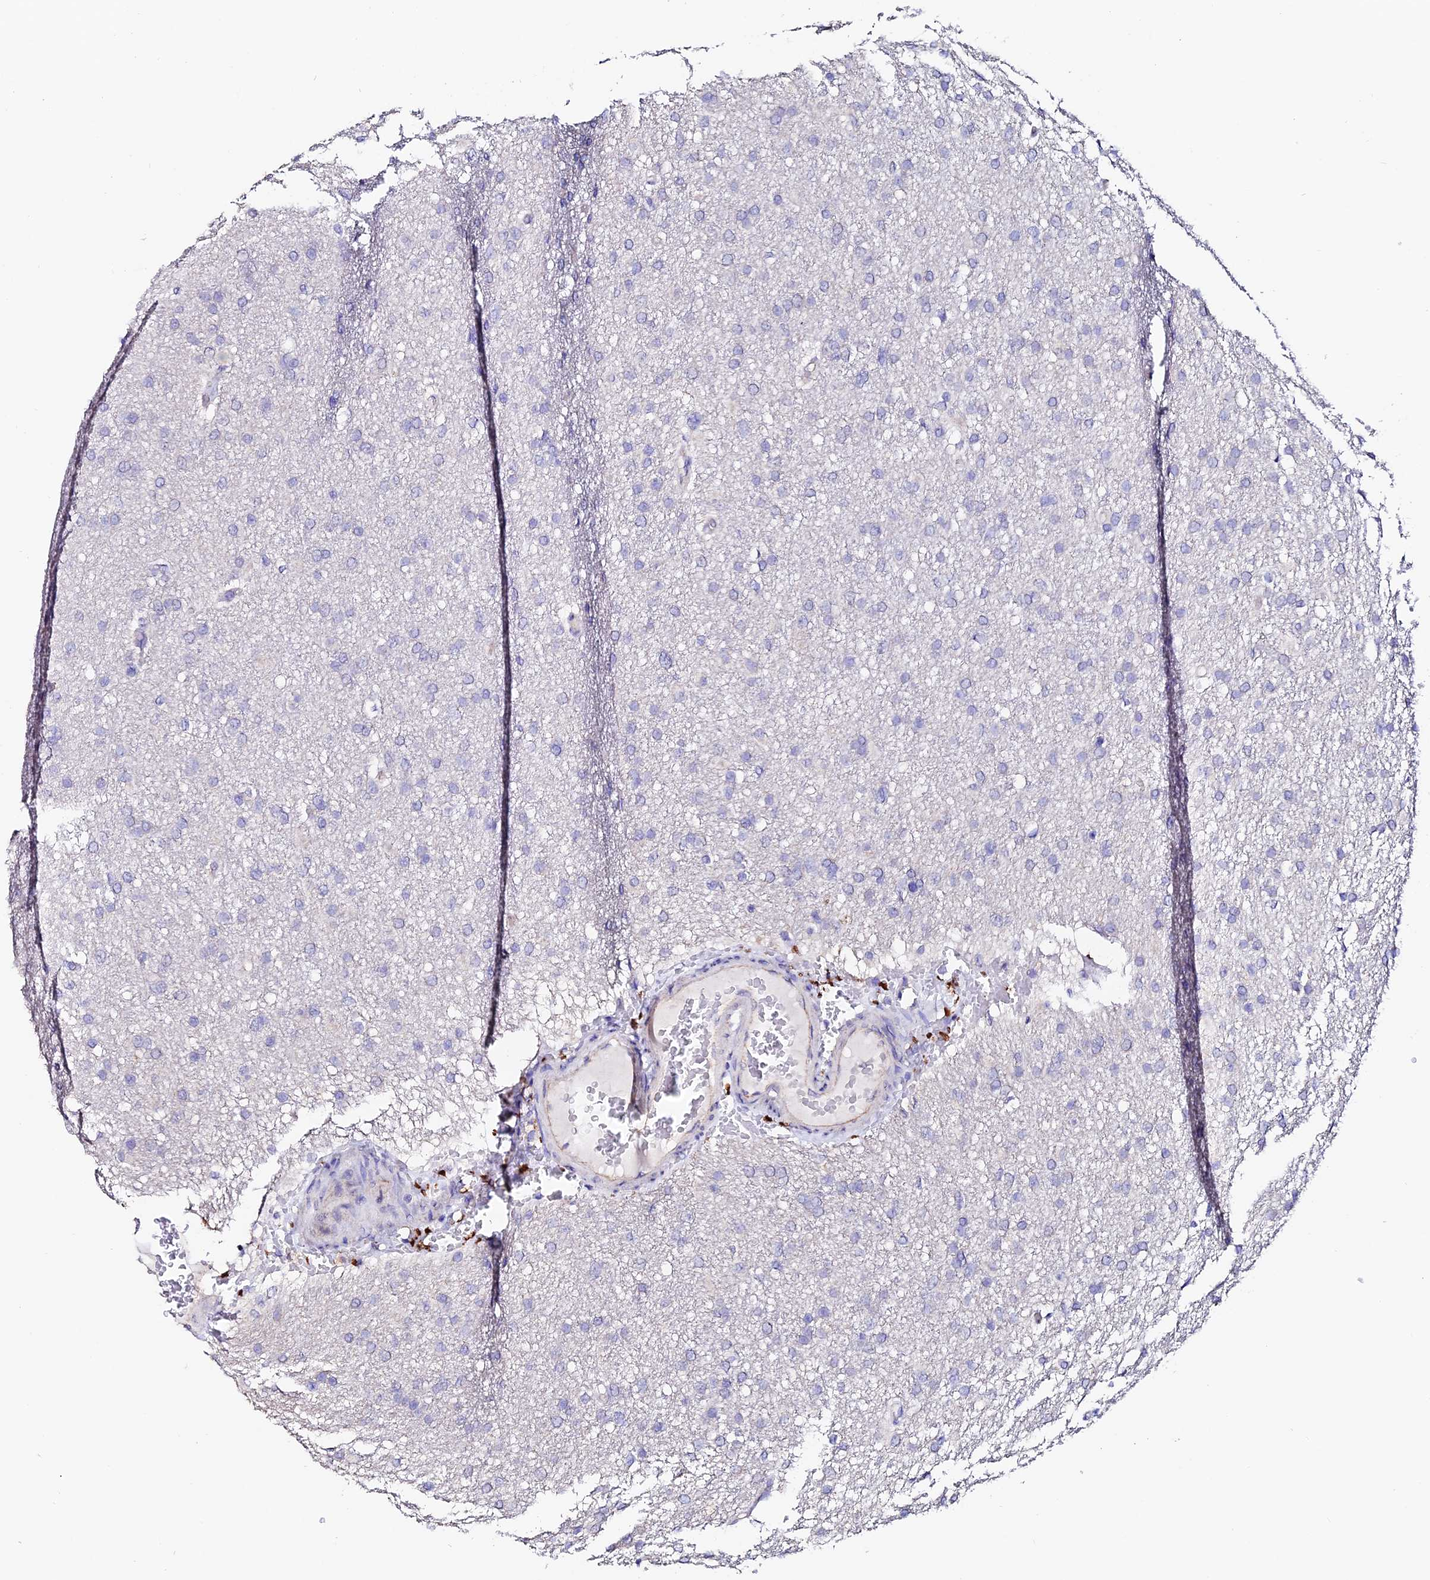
{"staining": {"intensity": "negative", "quantity": "none", "location": "none"}, "tissue": "glioma", "cell_type": "Tumor cells", "image_type": "cancer", "snomed": [{"axis": "morphology", "description": "Glioma, malignant, High grade"}, {"axis": "topography", "description": "Cerebral cortex"}], "caption": "There is no significant expression in tumor cells of malignant high-grade glioma. Brightfield microscopy of IHC stained with DAB (brown) and hematoxylin (blue), captured at high magnification.", "gene": "ESM1", "patient": {"sex": "female", "age": 36}}